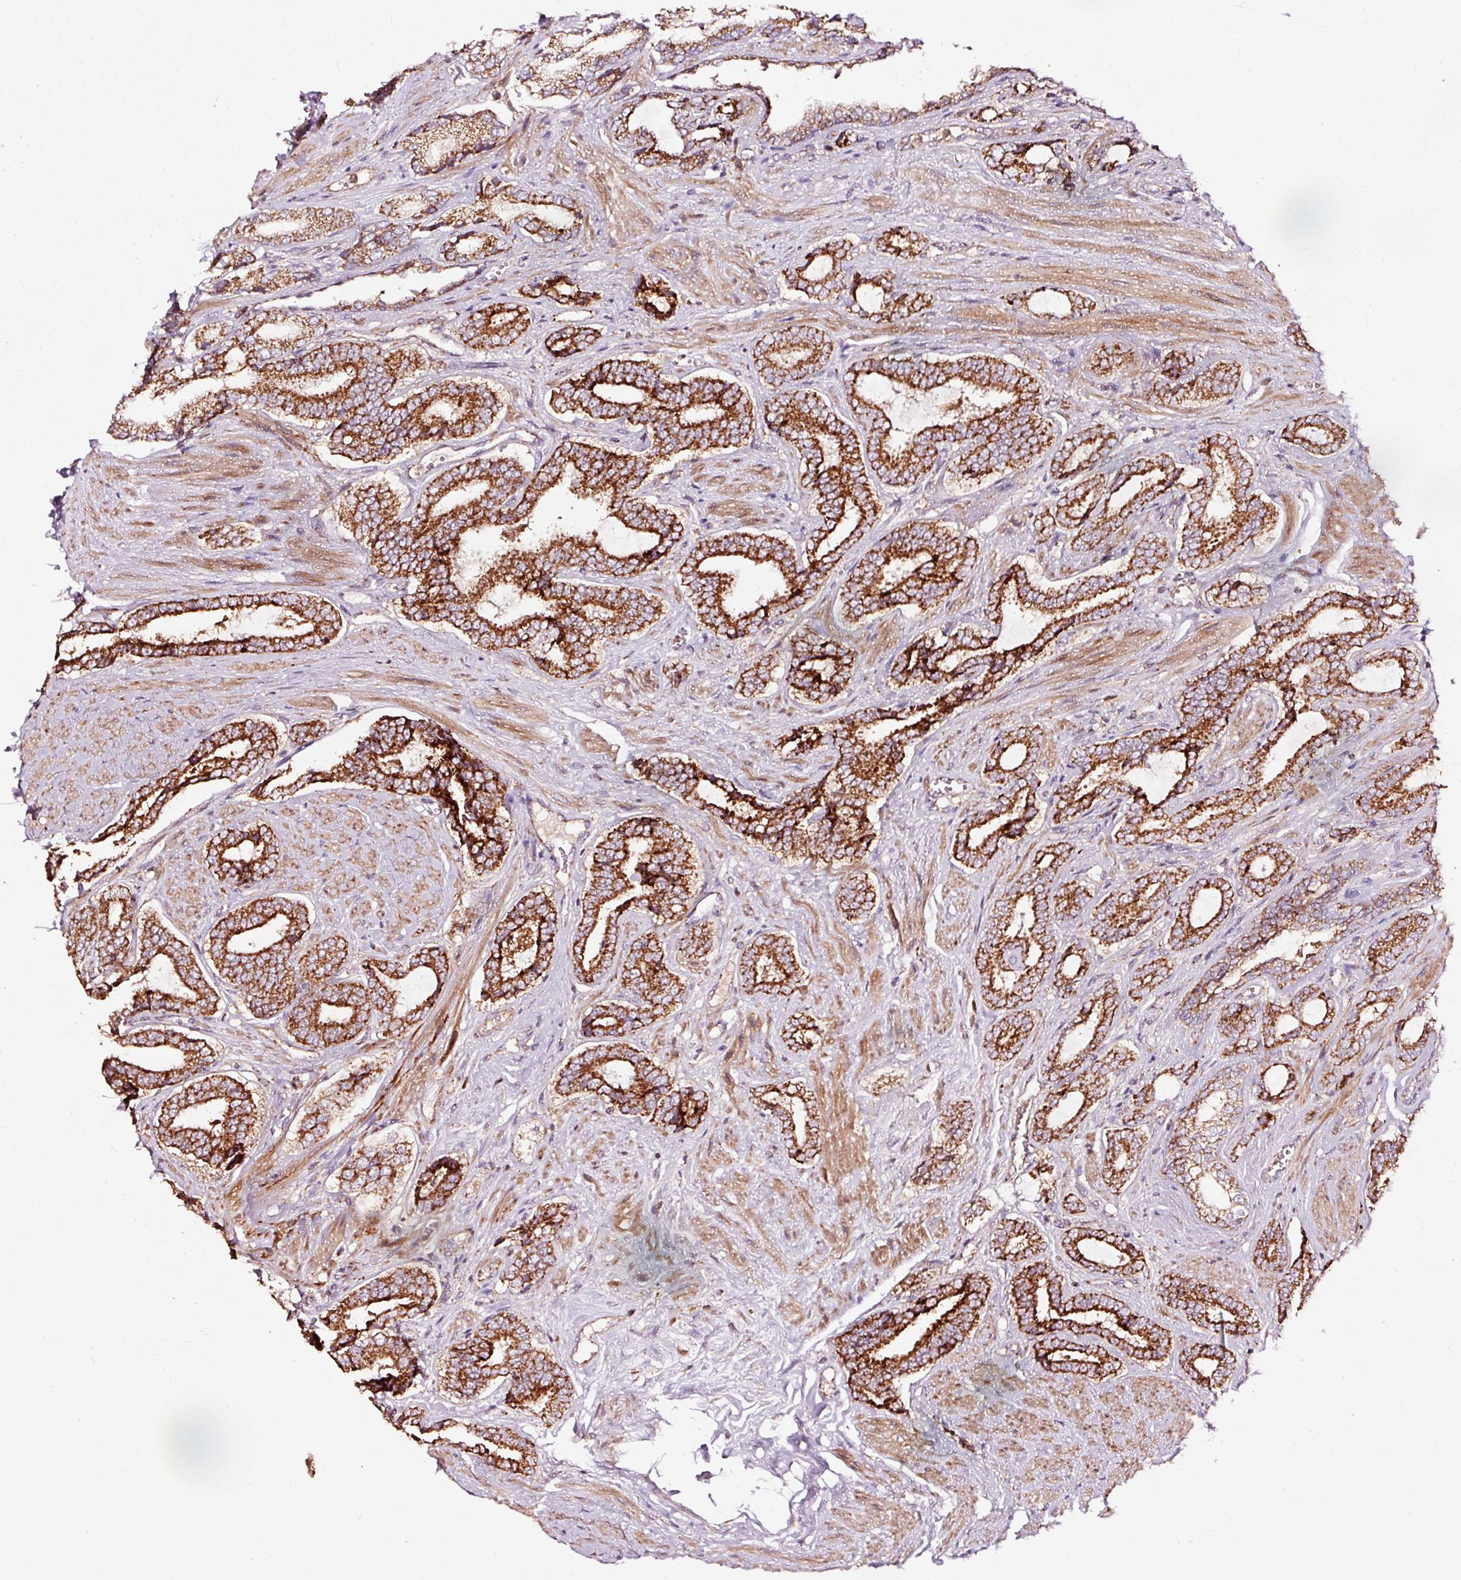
{"staining": {"intensity": "strong", "quantity": ">75%", "location": "cytoplasmic/membranous"}, "tissue": "prostate cancer", "cell_type": "Tumor cells", "image_type": "cancer", "snomed": [{"axis": "morphology", "description": "Adenocarcinoma, NOS"}, {"axis": "topography", "description": "Prostate and seminal vesicle, NOS"}], "caption": "Brown immunohistochemical staining in human adenocarcinoma (prostate) reveals strong cytoplasmic/membranous expression in about >75% of tumor cells.", "gene": "TPM1", "patient": {"sex": "male", "age": 76}}